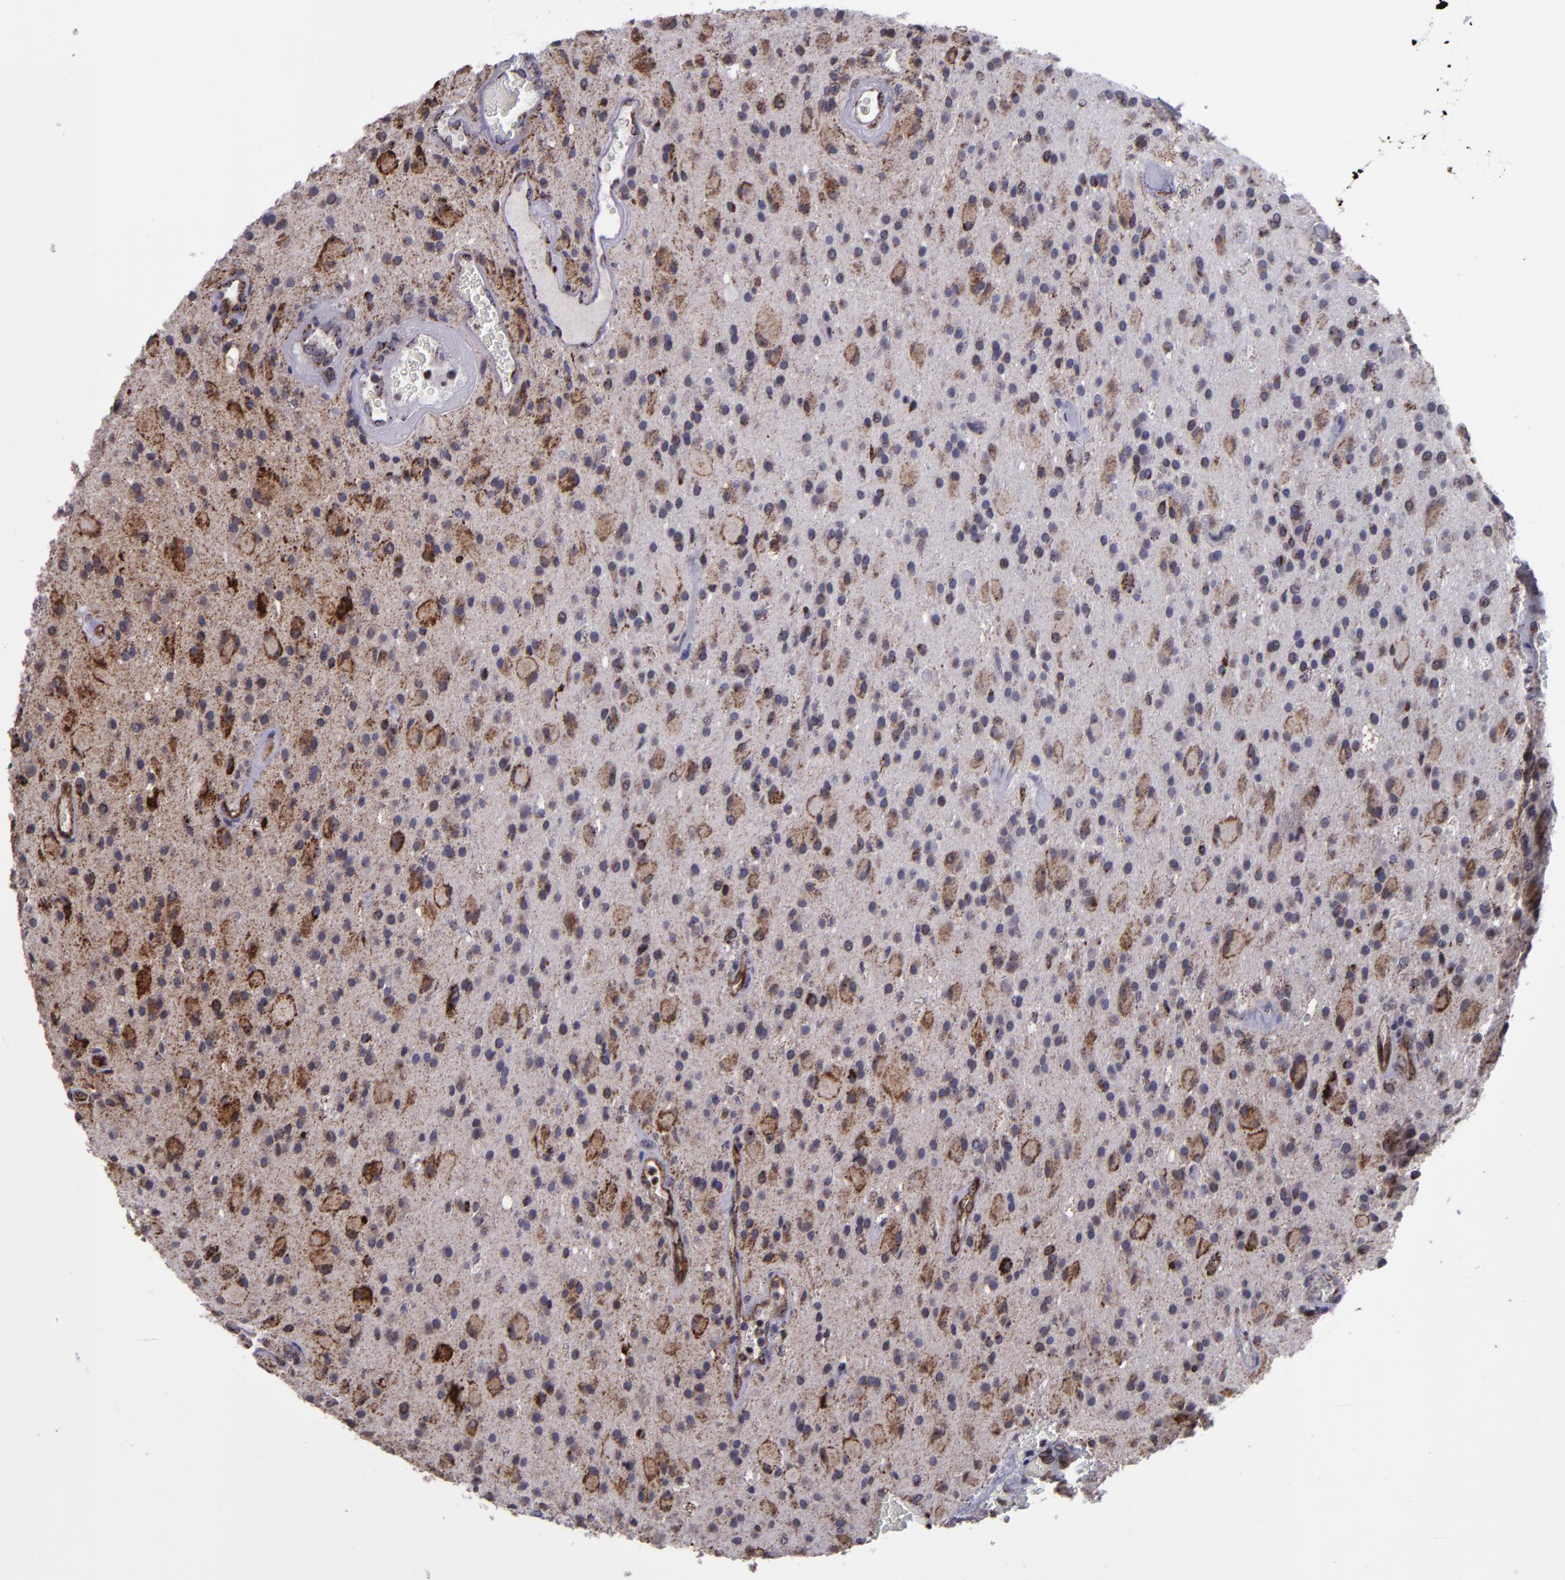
{"staining": {"intensity": "moderate", "quantity": "25%-75%", "location": "cytoplasmic/membranous"}, "tissue": "glioma", "cell_type": "Tumor cells", "image_type": "cancer", "snomed": [{"axis": "morphology", "description": "Glioma, malignant, Low grade"}, {"axis": "topography", "description": "Brain"}], "caption": "IHC (DAB) staining of glioma shows moderate cytoplasmic/membranous protein expression in about 25%-75% of tumor cells.", "gene": "LONP1", "patient": {"sex": "male", "age": 58}}